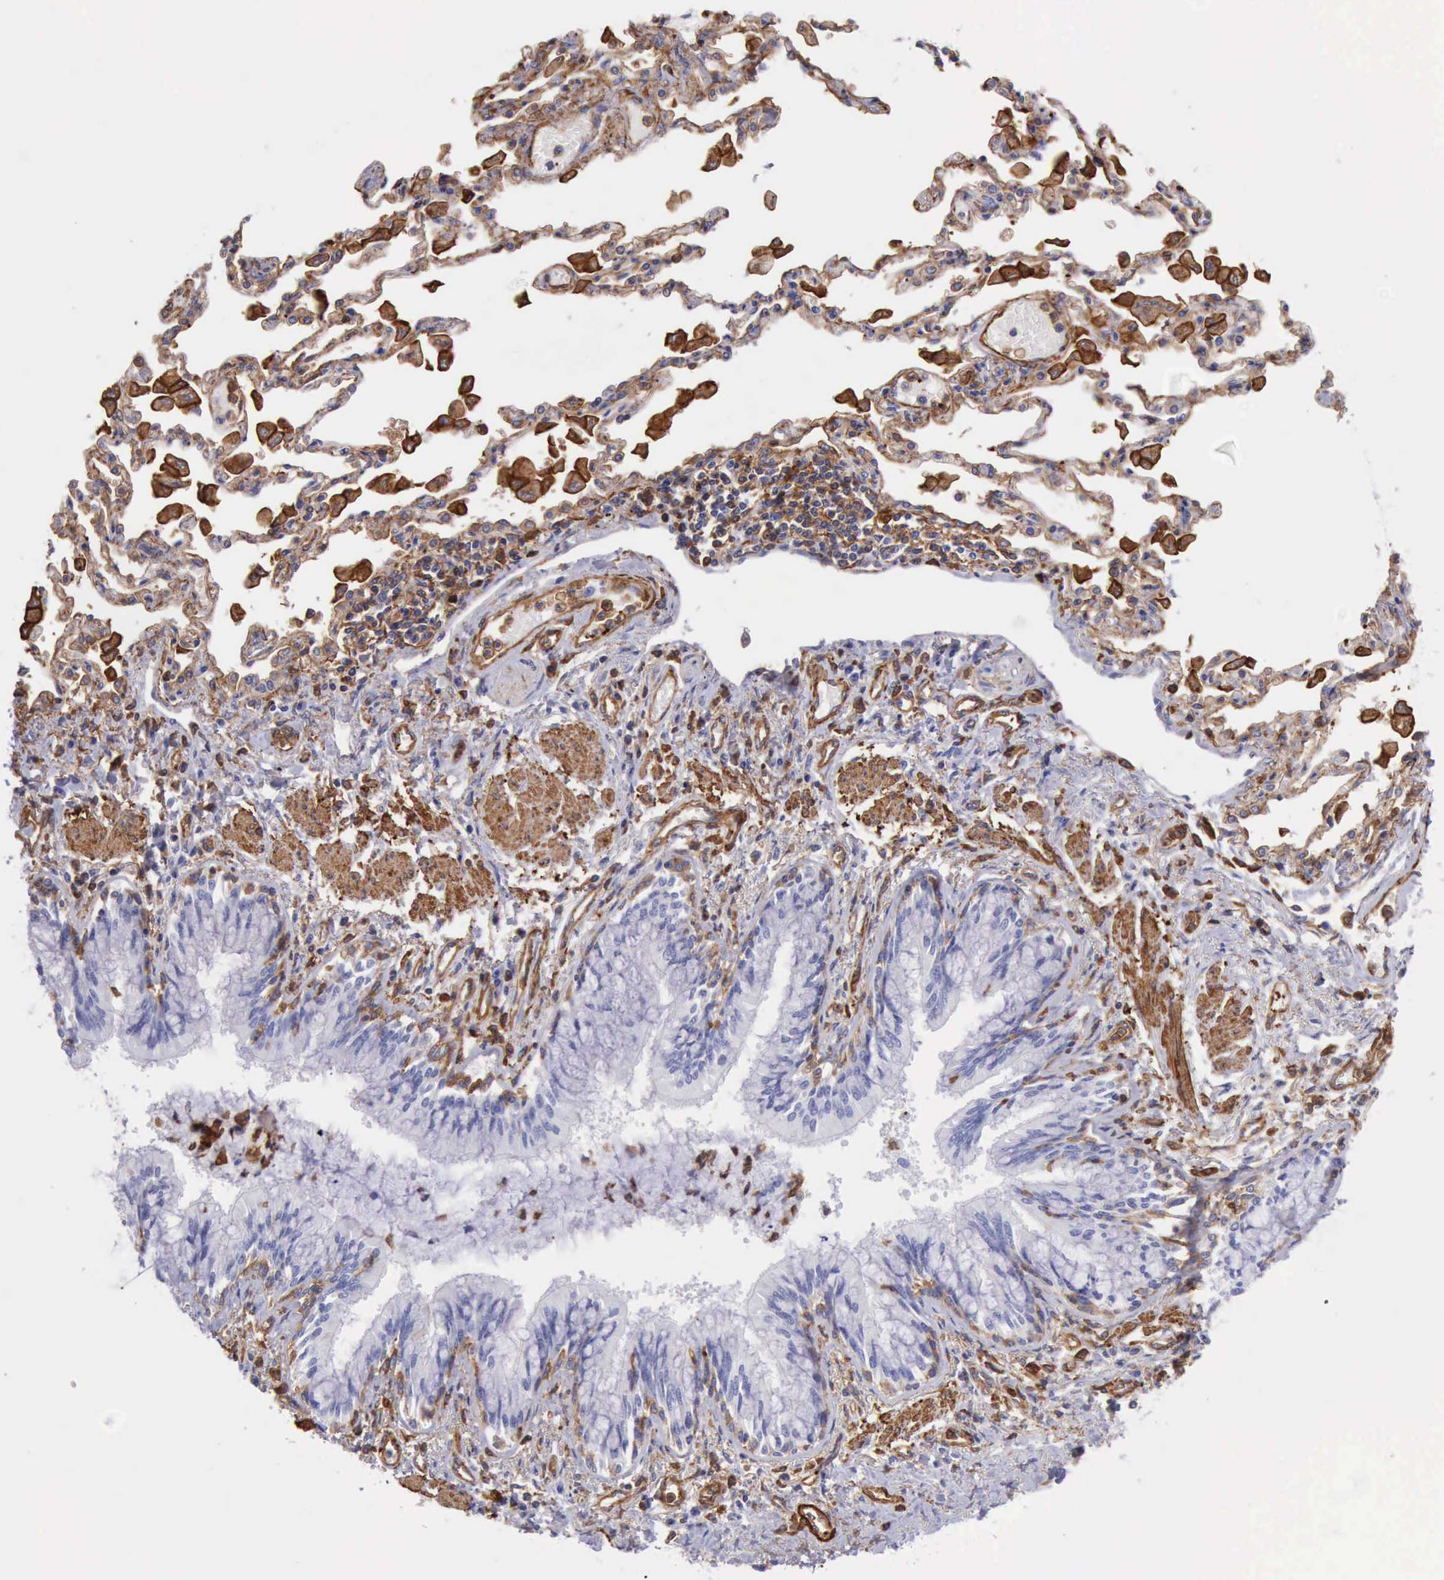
{"staining": {"intensity": "negative", "quantity": "none", "location": "none"}, "tissue": "adipose tissue", "cell_type": "Adipocytes", "image_type": "normal", "snomed": [{"axis": "morphology", "description": "Normal tissue, NOS"}, {"axis": "morphology", "description": "Adenocarcinoma, NOS"}, {"axis": "topography", "description": "Cartilage tissue"}, {"axis": "topography", "description": "Lung"}], "caption": "A high-resolution image shows immunohistochemistry staining of normal adipose tissue, which shows no significant positivity in adipocytes. (Brightfield microscopy of DAB (3,3'-diaminobenzidine) immunohistochemistry at high magnification).", "gene": "FLNA", "patient": {"sex": "female", "age": 67}}